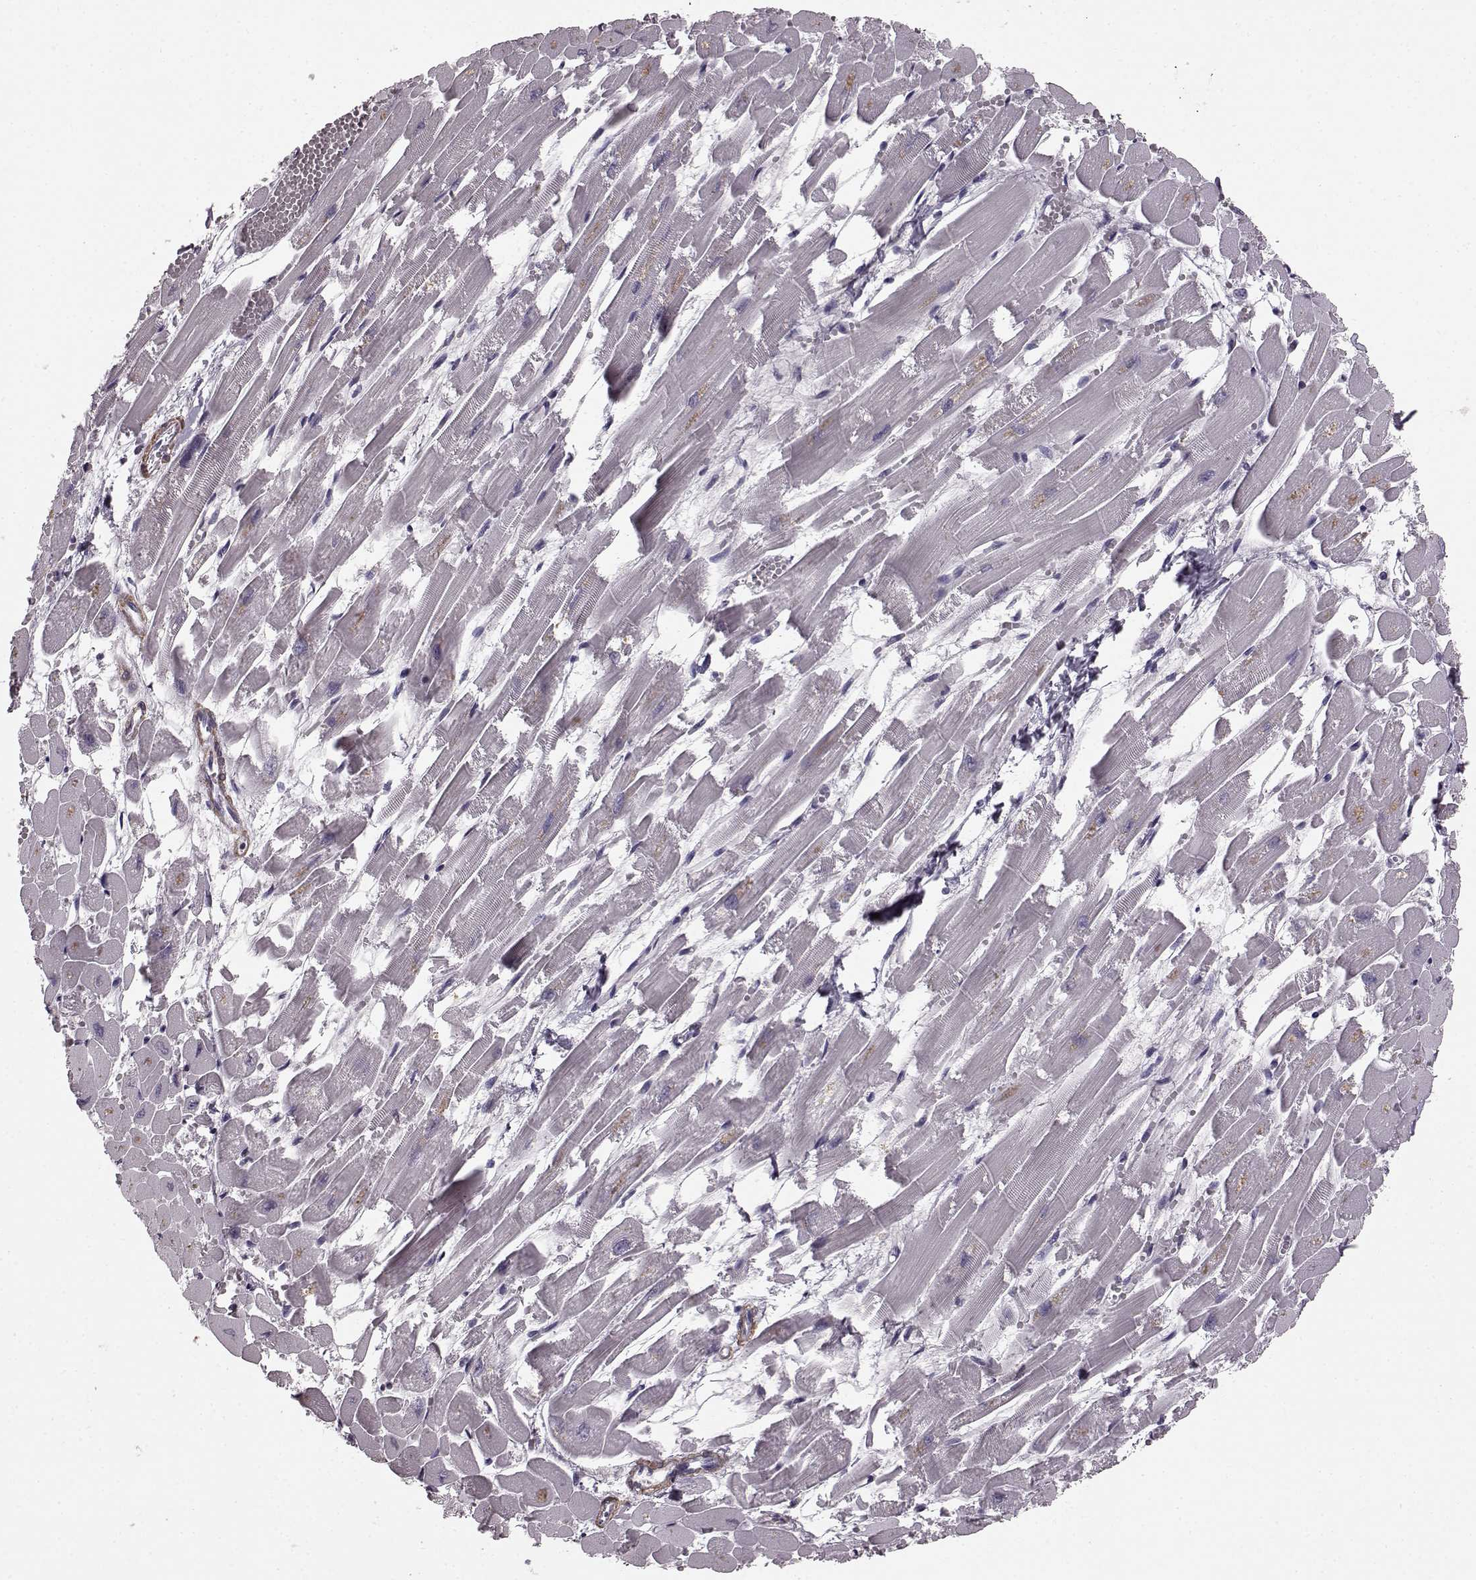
{"staining": {"intensity": "negative", "quantity": "none", "location": "none"}, "tissue": "heart muscle", "cell_type": "Cardiomyocytes", "image_type": "normal", "snomed": [{"axis": "morphology", "description": "Normal tissue, NOS"}, {"axis": "topography", "description": "Heart"}], "caption": "Immunohistochemical staining of normal heart muscle displays no significant staining in cardiomyocytes. (DAB immunohistochemistry with hematoxylin counter stain).", "gene": "SLCO3A1", "patient": {"sex": "female", "age": 52}}